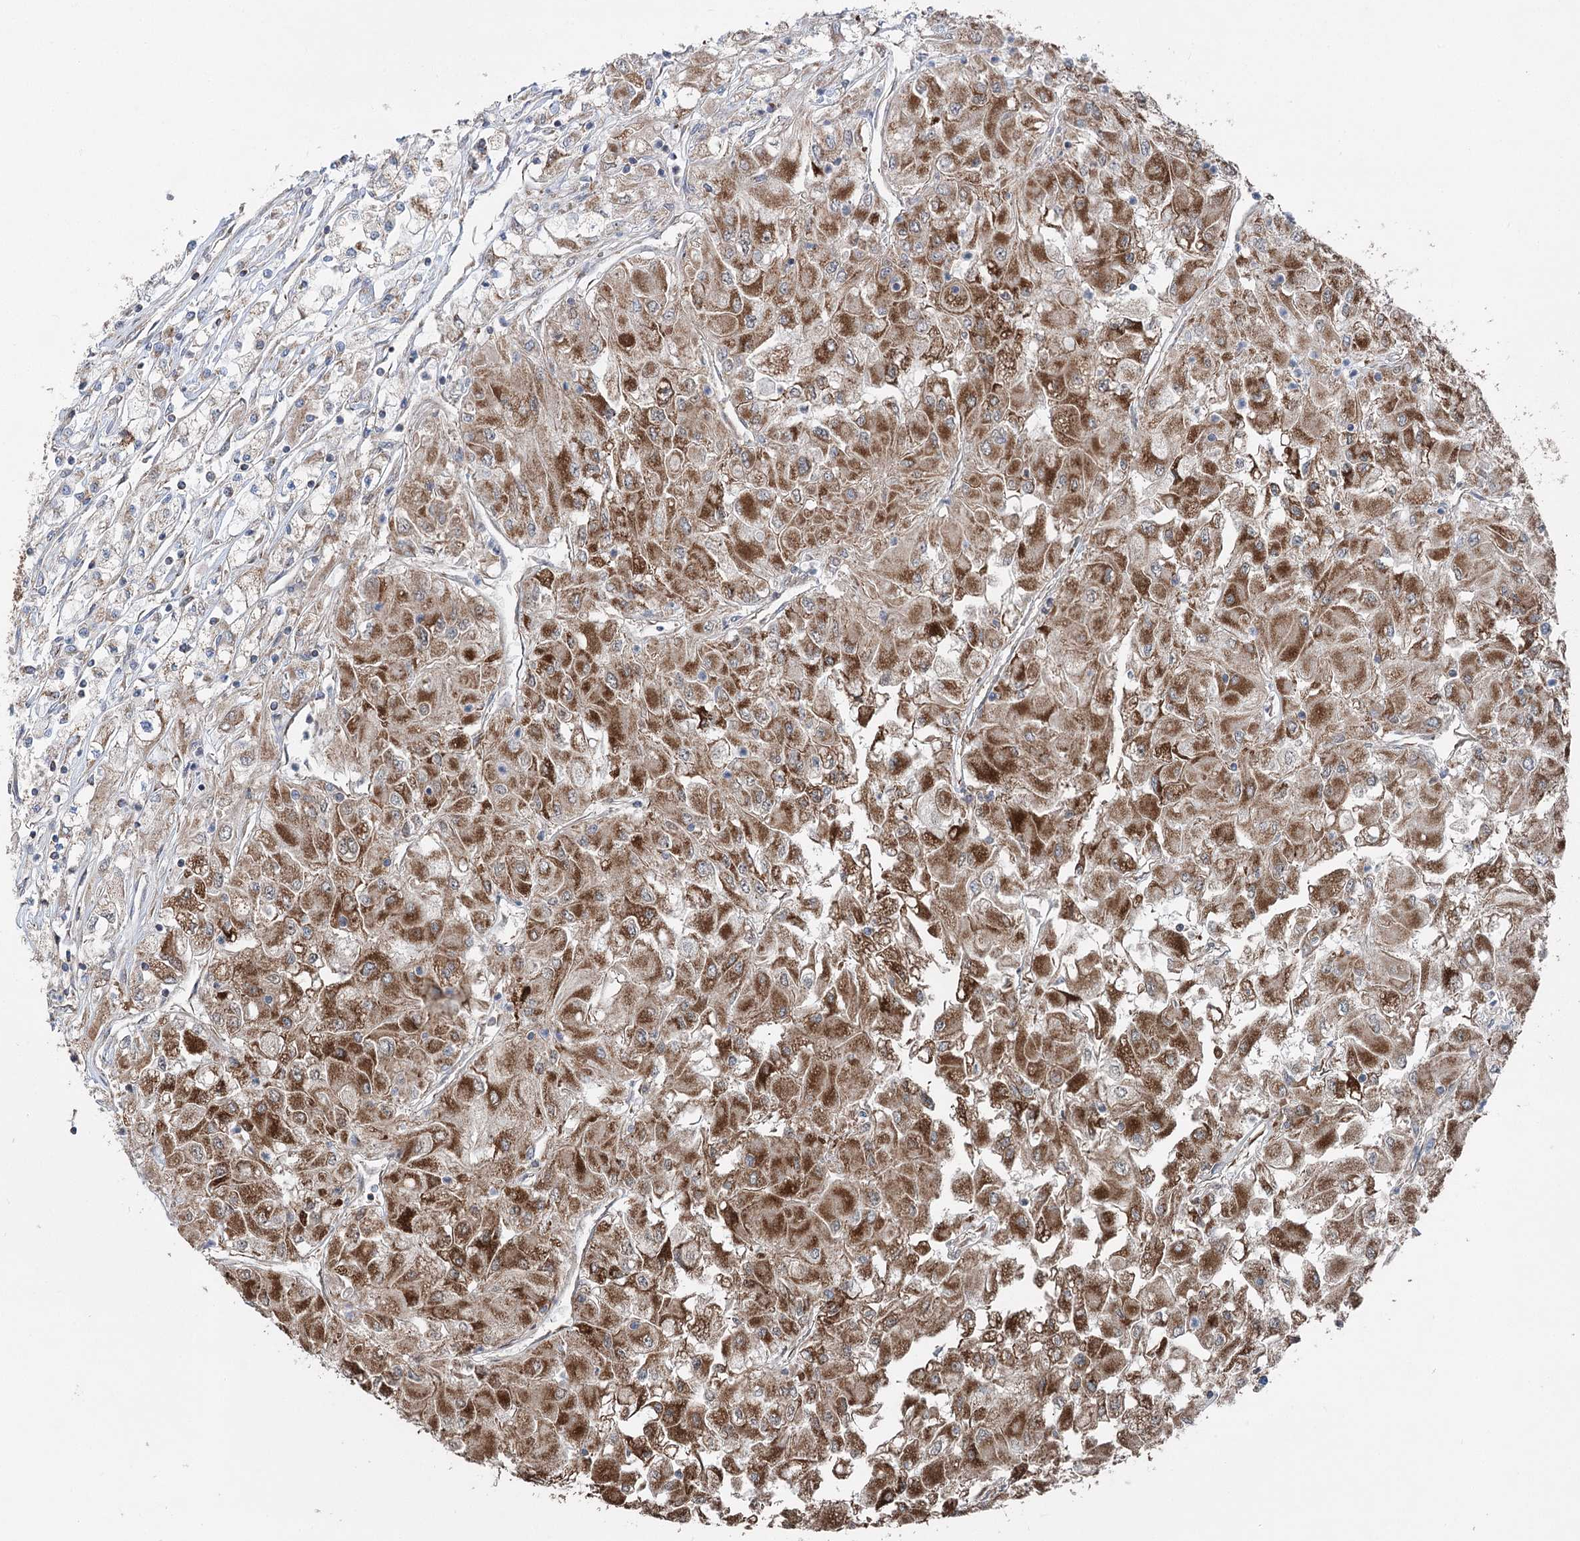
{"staining": {"intensity": "strong", "quantity": ">75%", "location": "cytoplasmic/membranous"}, "tissue": "renal cancer", "cell_type": "Tumor cells", "image_type": "cancer", "snomed": [{"axis": "morphology", "description": "Adenocarcinoma, NOS"}, {"axis": "topography", "description": "Kidney"}], "caption": "IHC (DAB (3,3'-diaminobenzidine)) staining of human renal cancer (adenocarcinoma) demonstrates strong cytoplasmic/membranous protein expression in approximately >75% of tumor cells.", "gene": "UCN3", "patient": {"sex": "male", "age": 80}}